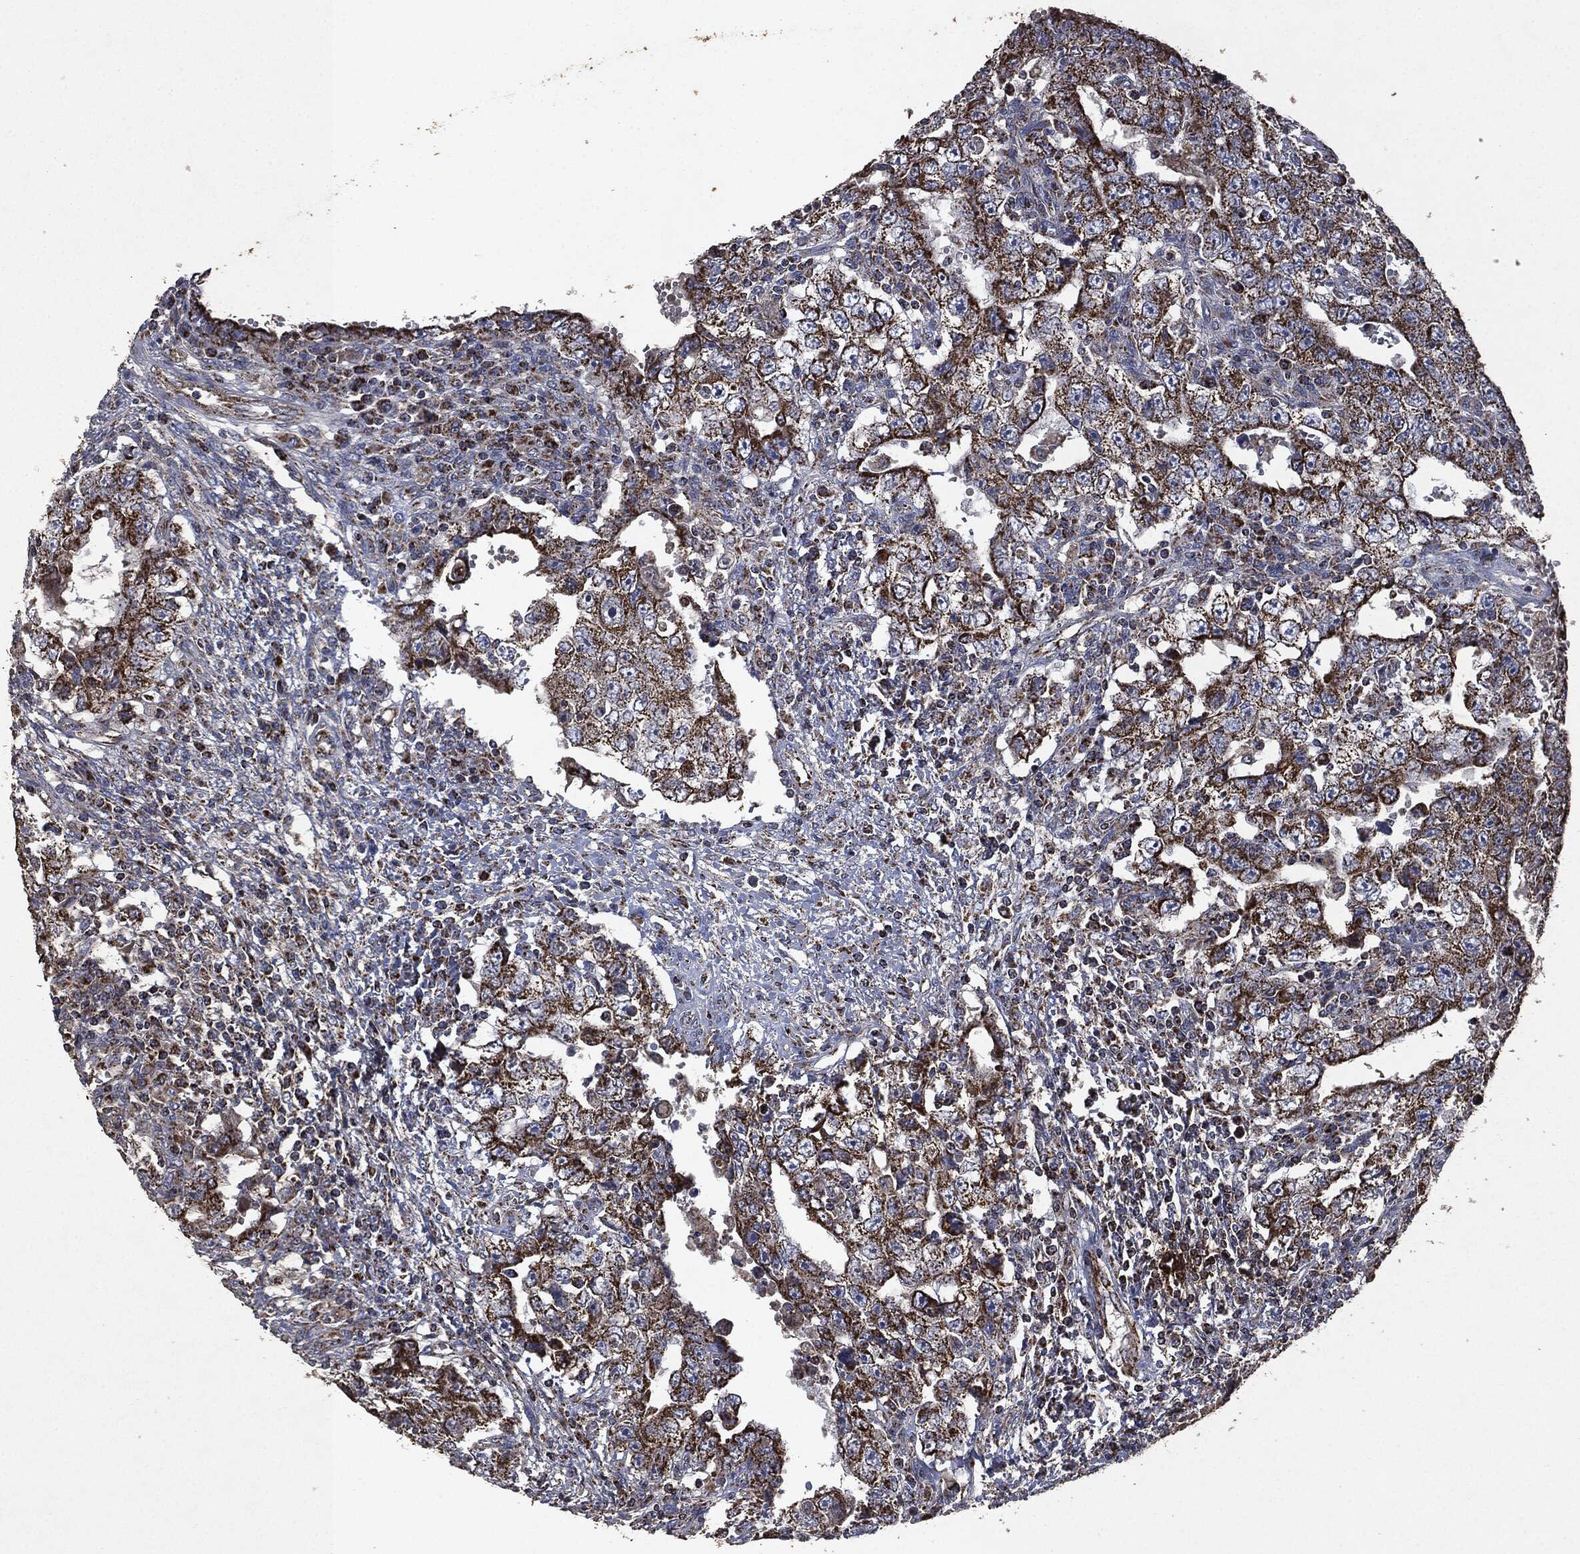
{"staining": {"intensity": "strong", "quantity": ">75%", "location": "cytoplasmic/membranous"}, "tissue": "testis cancer", "cell_type": "Tumor cells", "image_type": "cancer", "snomed": [{"axis": "morphology", "description": "Carcinoma, Embryonal, NOS"}, {"axis": "topography", "description": "Testis"}], "caption": "This photomicrograph demonstrates testis embryonal carcinoma stained with immunohistochemistry to label a protein in brown. The cytoplasmic/membranous of tumor cells show strong positivity for the protein. Nuclei are counter-stained blue.", "gene": "RYK", "patient": {"sex": "male", "age": 26}}